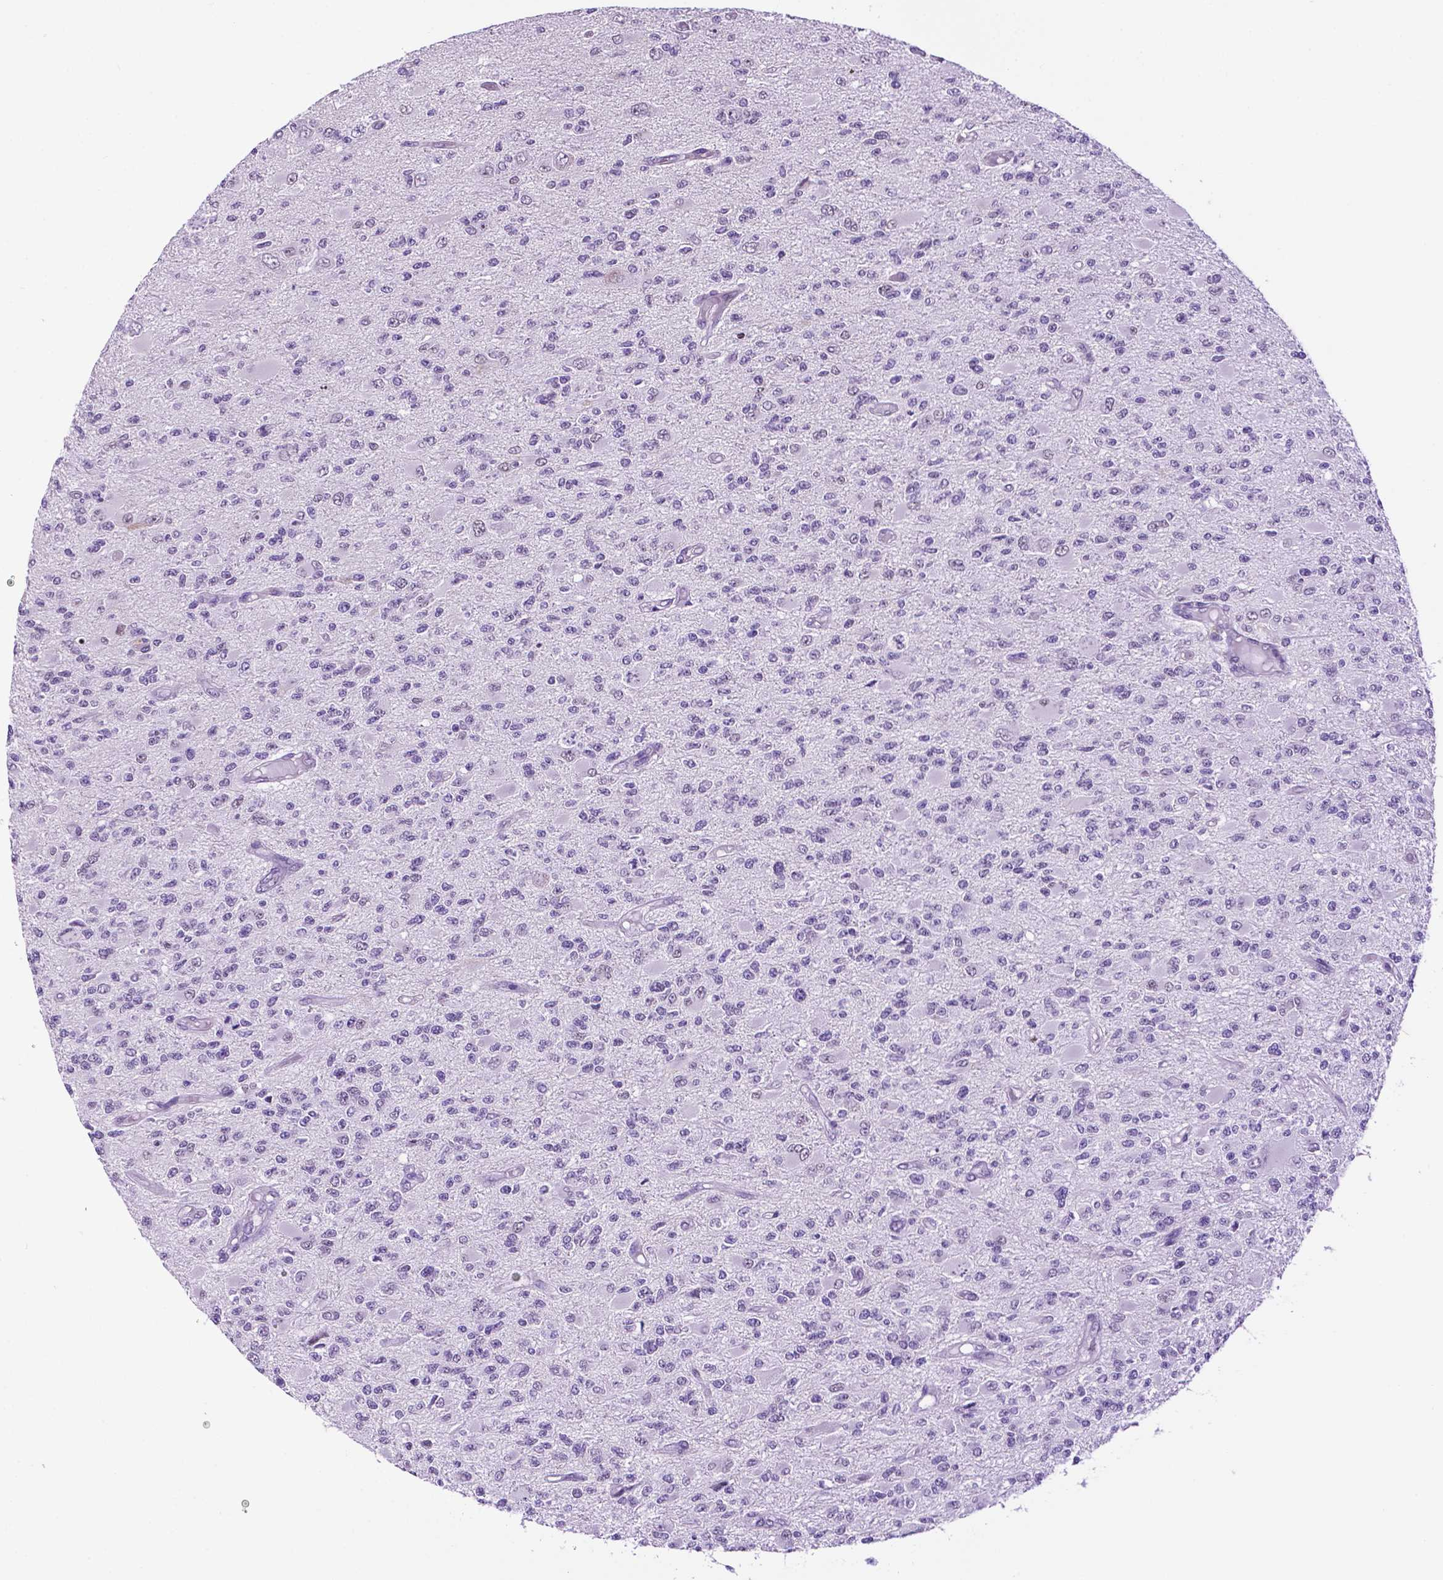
{"staining": {"intensity": "negative", "quantity": "none", "location": "none"}, "tissue": "glioma", "cell_type": "Tumor cells", "image_type": "cancer", "snomed": [{"axis": "morphology", "description": "Glioma, malignant, High grade"}, {"axis": "topography", "description": "Brain"}], "caption": "There is no significant expression in tumor cells of malignant high-grade glioma.", "gene": "TACSTD2", "patient": {"sex": "female", "age": 63}}